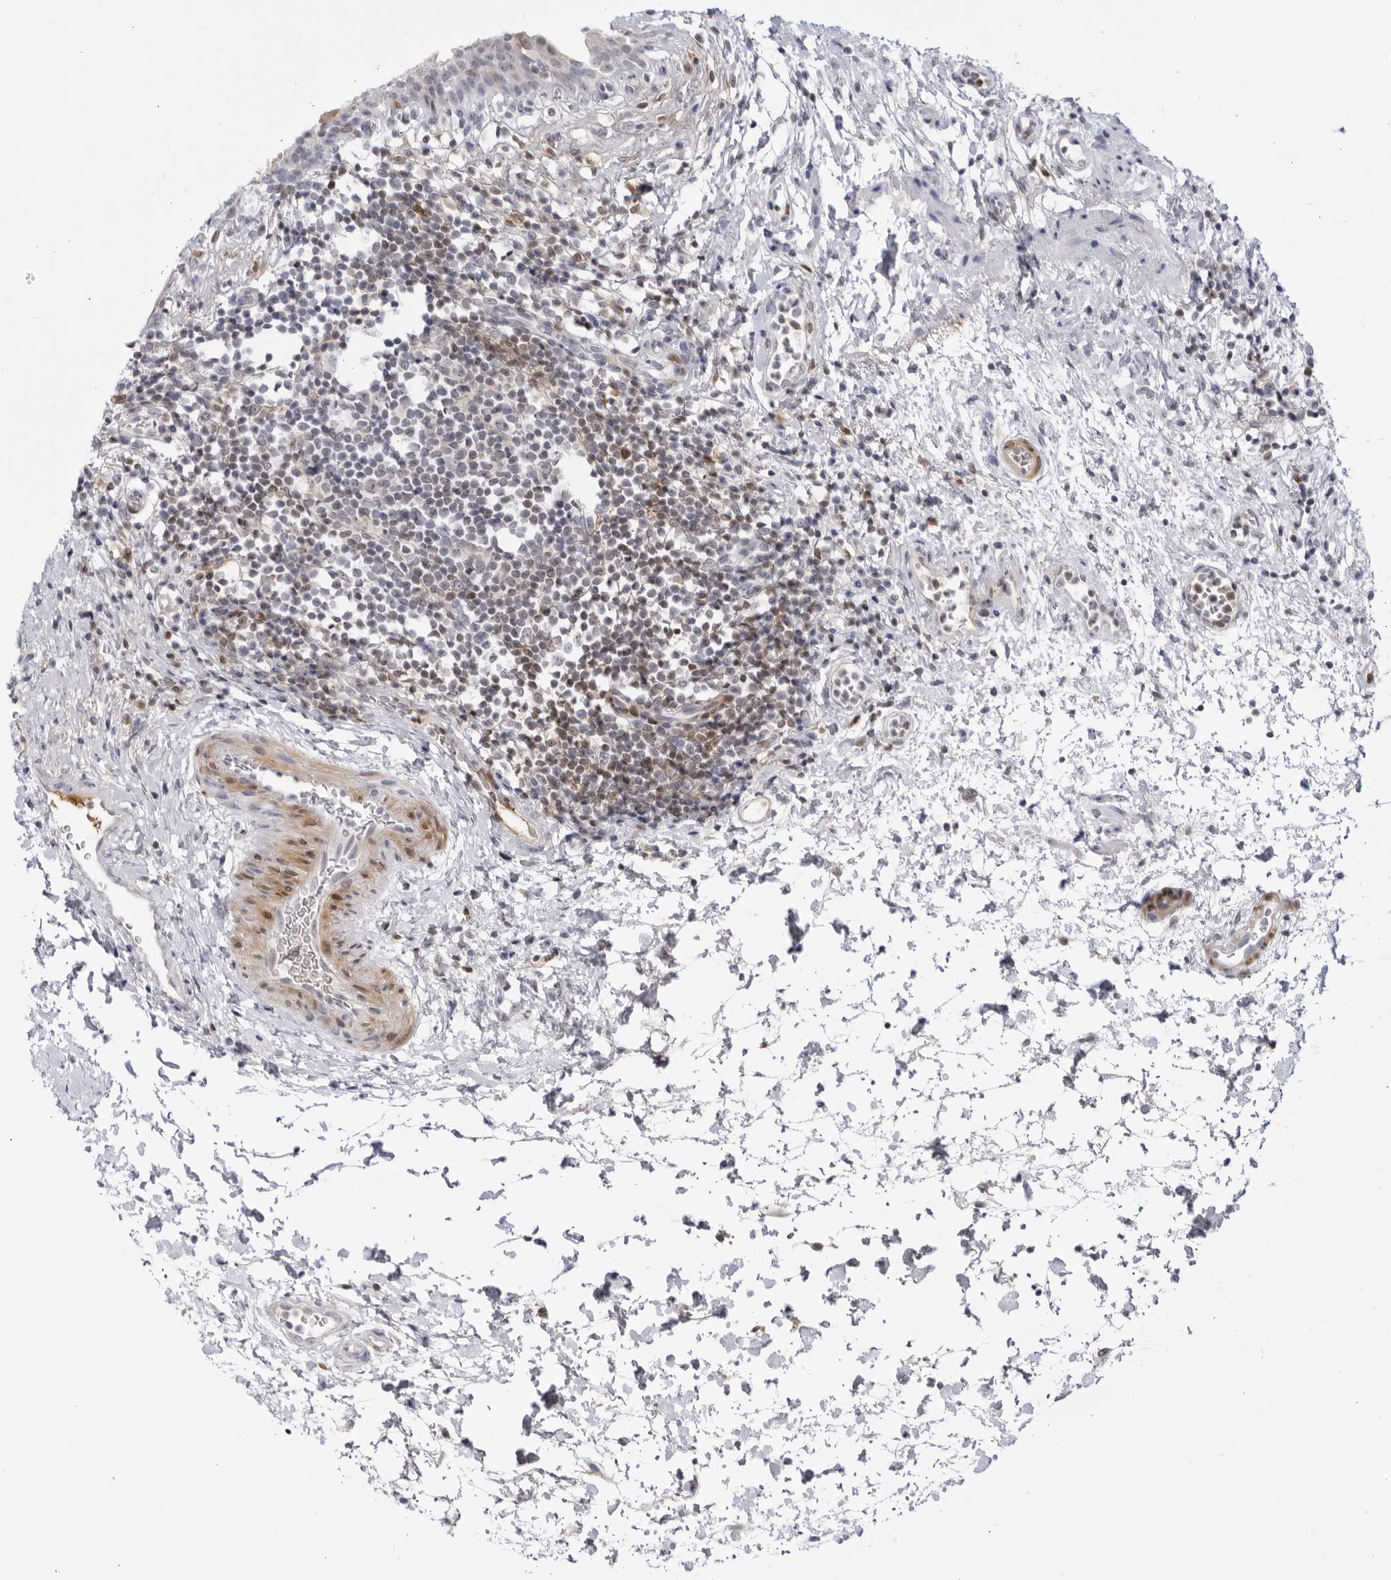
{"staining": {"intensity": "moderate", "quantity": "<25%", "location": "nuclear"}, "tissue": "urinary bladder", "cell_type": "Urothelial cells", "image_type": "normal", "snomed": [{"axis": "morphology", "description": "Normal tissue, NOS"}, {"axis": "topography", "description": "Urinary bladder"}], "caption": "A high-resolution histopathology image shows immunohistochemistry (IHC) staining of benign urinary bladder, which demonstrates moderate nuclear staining in approximately <25% of urothelial cells. (Brightfield microscopy of DAB IHC at high magnification).", "gene": "CNBD1", "patient": {"sex": "male", "age": 37}}